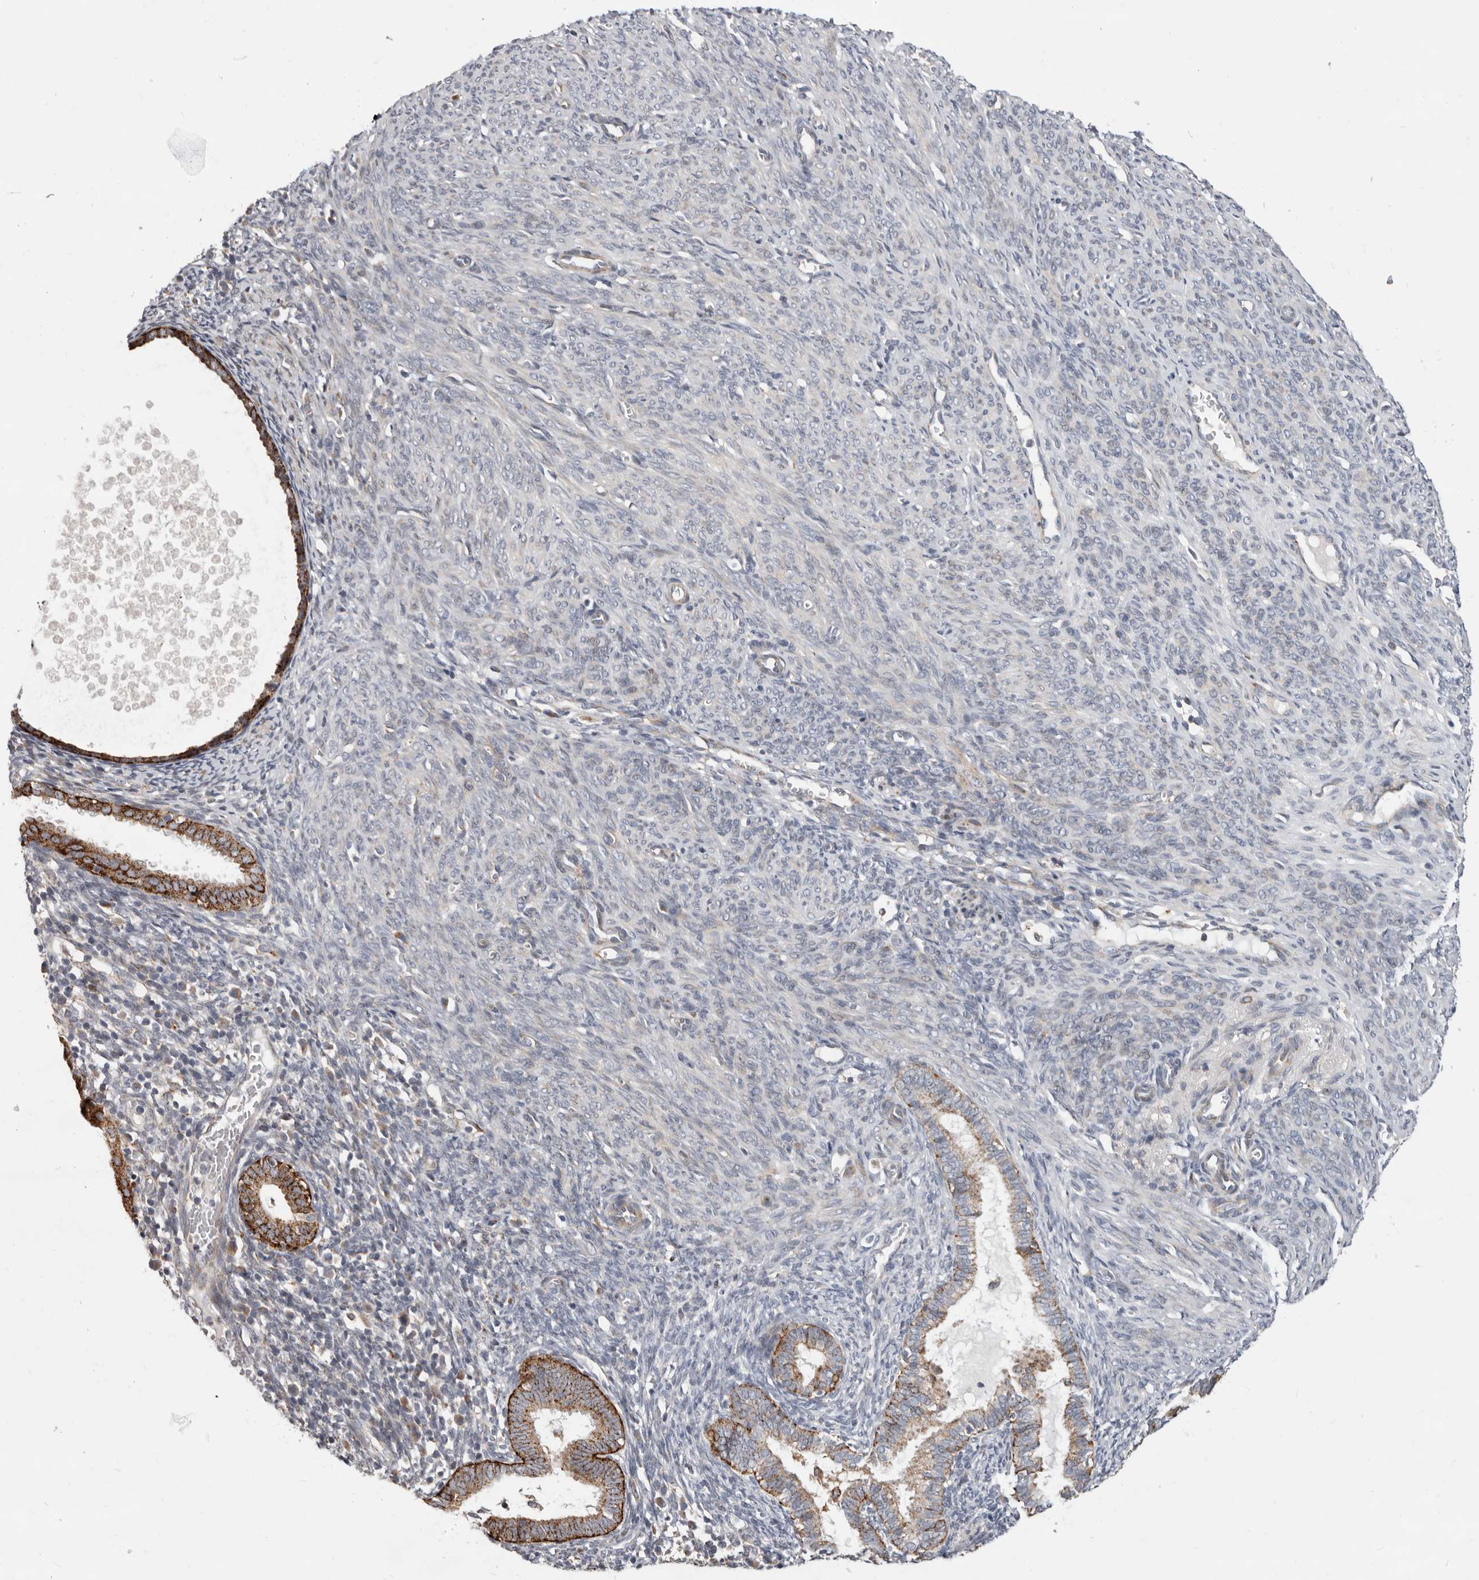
{"staining": {"intensity": "strong", "quantity": "25%-75%", "location": "cytoplasmic/membranous"}, "tissue": "endometrial cancer", "cell_type": "Tumor cells", "image_type": "cancer", "snomed": [{"axis": "morphology", "description": "Adenocarcinoma, NOS"}, {"axis": "topography", "description": "Uterus"}], "caption": "An image showing strong cytoplasmic/membranous expression in approximately 25%-75% of tumor cells in adenocarcinoma (endometrial), as visualized by brown immunohistochemical staining.", "gene": "TOR3A", "patient": {"sex": "female", "age": 77}}